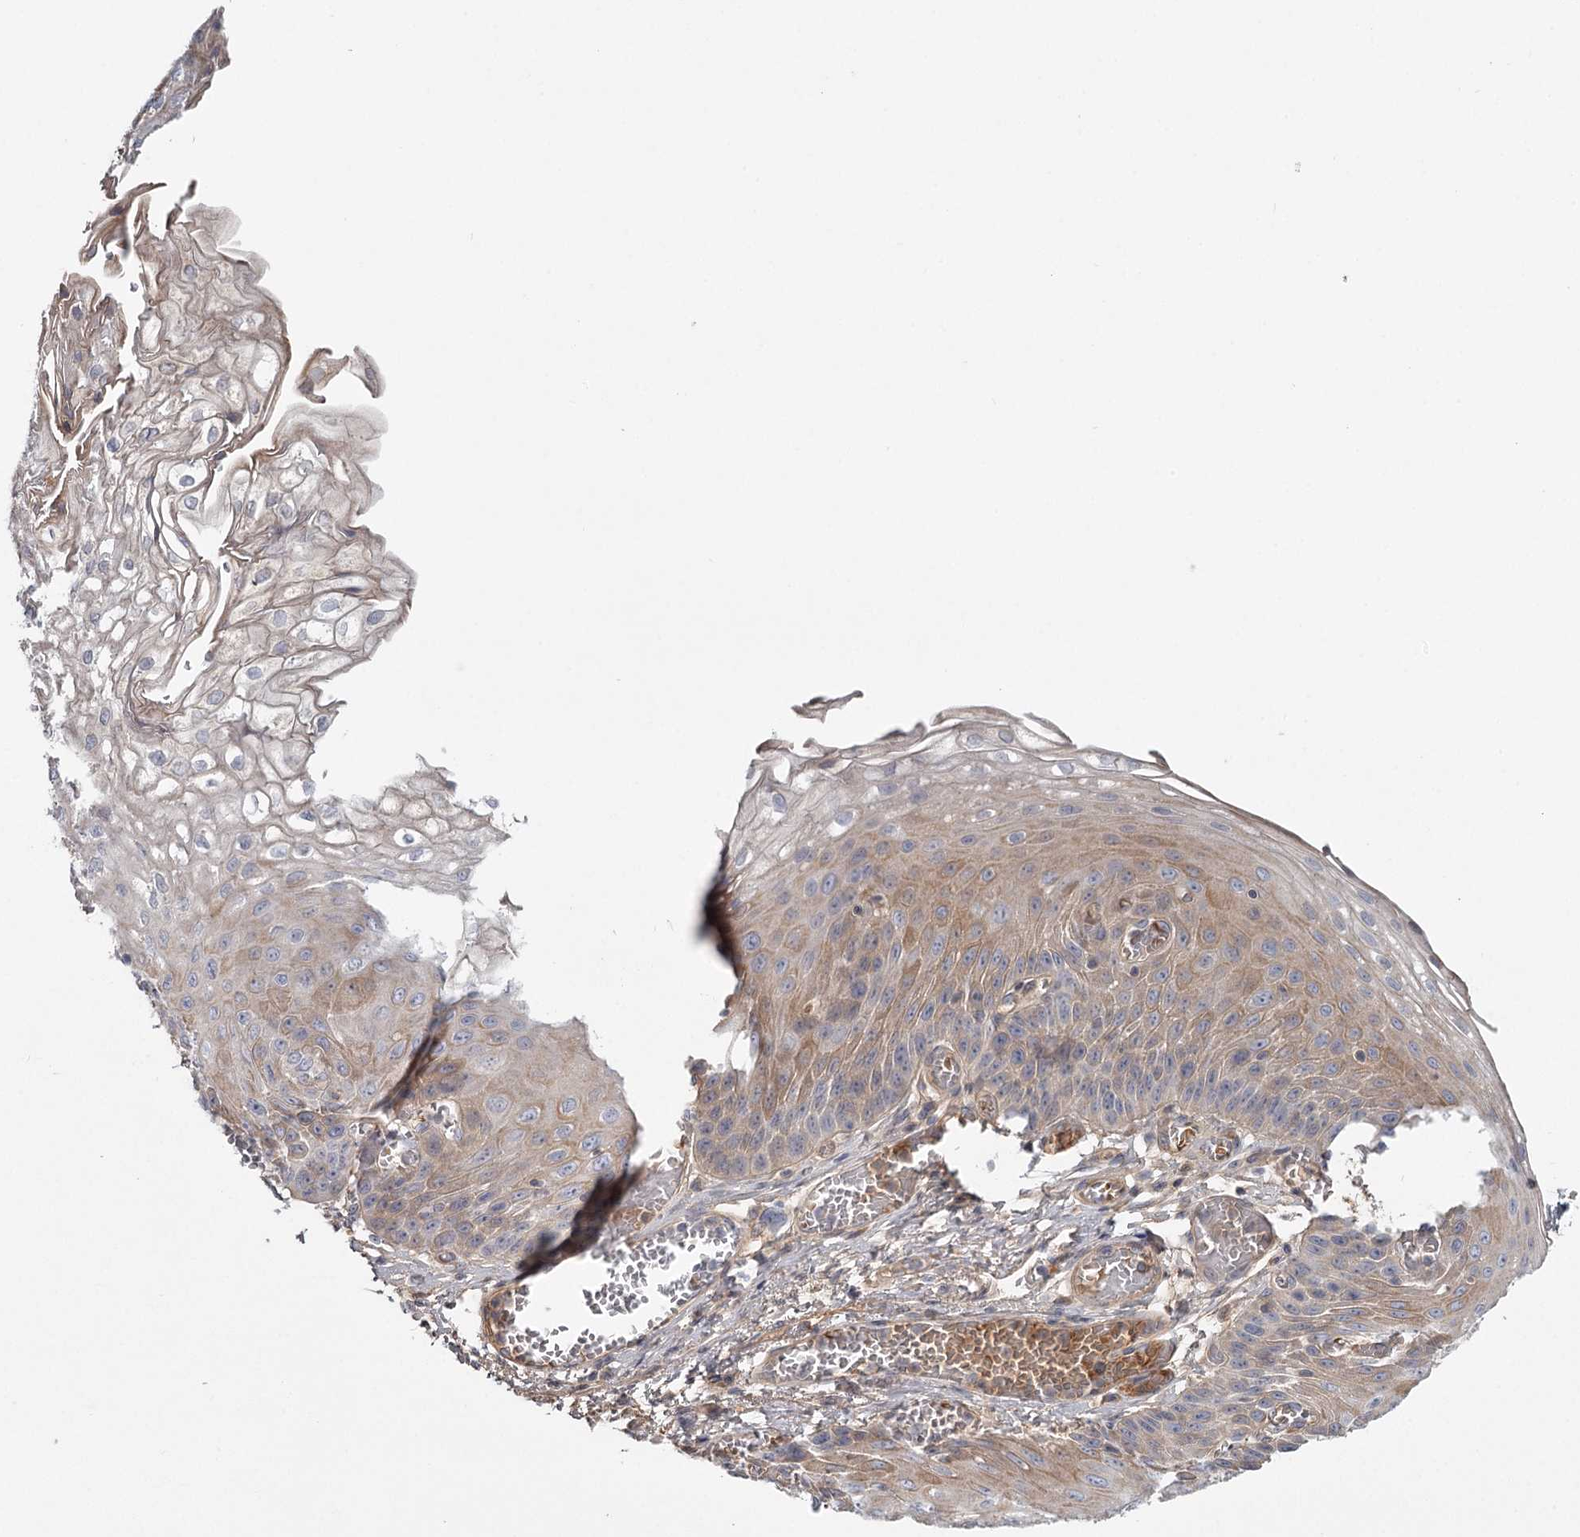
{"staining": {"intensity": "moderate", "quantity": ">75%", "location": "cytoplasmic/membranous"}, "tissue": "esophagus", "cell_type": "Squamous epithelial cells", "image_type": "normal", "snomed": [{"axis": "morphology", "description": "Normal tissue, NOS"}, {"axis": "topography", "description": "Esophagus"}], "caption": "The image demonstrates a brown stain indicating the presence of a protein in the cytoplasmic/membranous of squamous epithelial cells in esophagus. Using DAB (3,3'-diaminobenzidine) (brown) and hematoxylin (blue) stains, captured at high magnification using brightfield microscopy.", "gene": "DHRS9", "patient": {"sex": "male", "age": 81}}